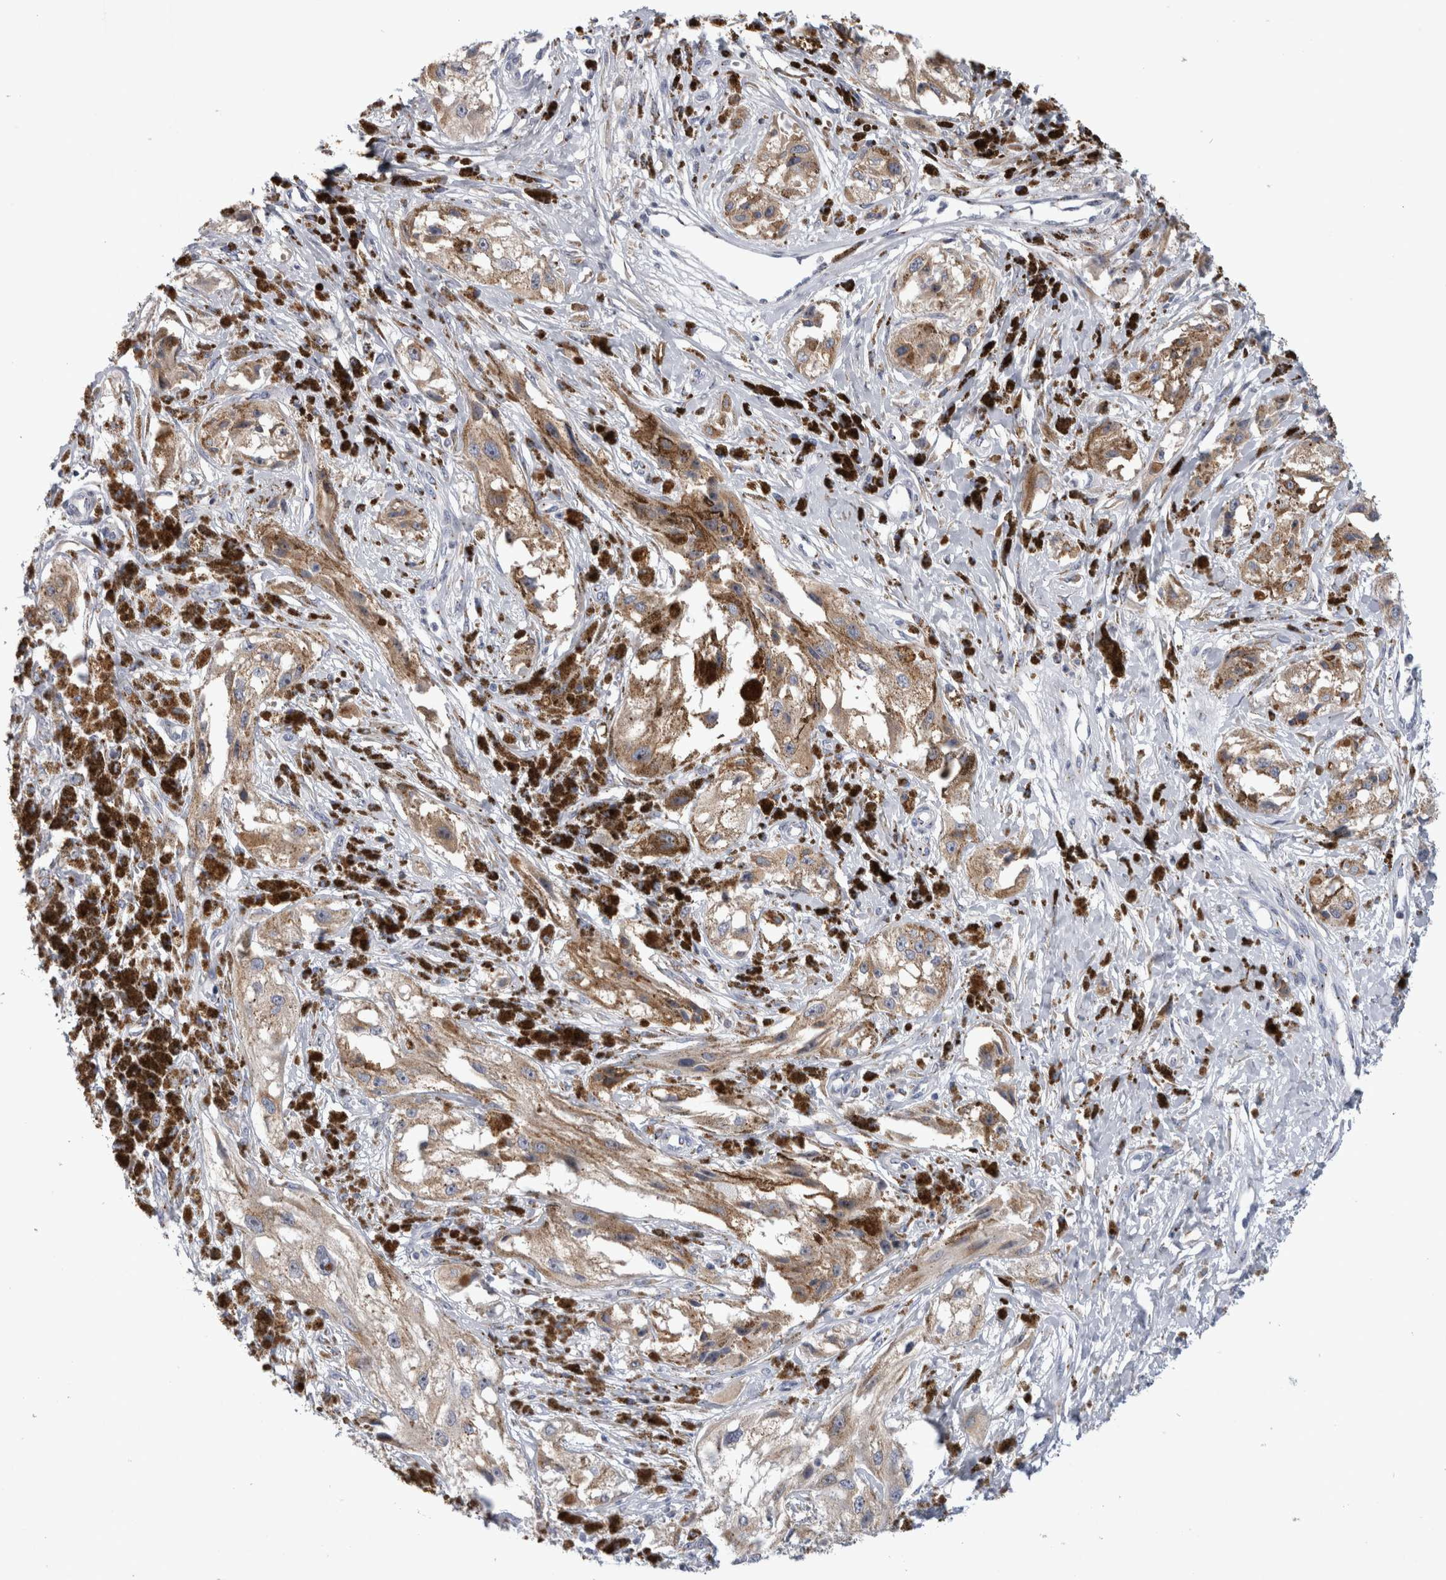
{"staining": {"intensity": "weak", "quantity": "25%-75%", "location": "cytoplasmic/membranous"}, "tissue": "melanoma", "cell_type": "Tumor cells", "image_type": "cancer", "snomed": [{"axis": "morphology", "description": "Malignant melanoma, NOS"}, {"axis": "topography", "description": "Skin"}], "caption": "Human malignant melanoma stained with a protein marker displays weak staining in tumor cells.", "gene": "AKAP9", "patient": {"sex": "male", "age": 88}}